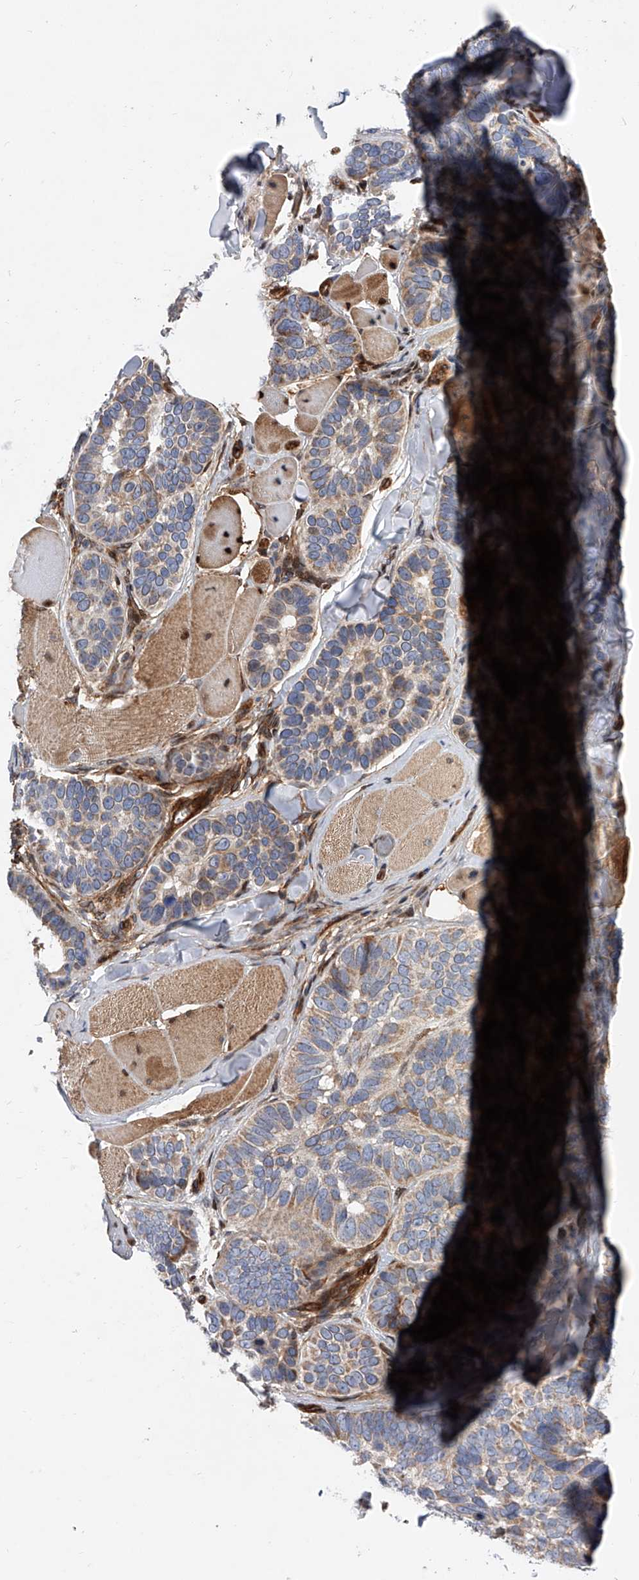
{"staining": {"intensity": "weak", "quantity": ">75%", "location": "cytoplasmic/membranous"}, "tissue": "skin cancer", "cell_type": "Tumor cells", "image_type": "cancer", "snomed": [{"axis": "morphology", "description": "Basal cell carcinoma"}, {"axis": "topography", "description": "Skin"}], "caption": "High-magnification brightfield microscopy of skin cancer (basal cell carcinoma) stained with DAB (3,3'-diaminobenzidine) (brown) and counterstained with hematoxylin (blue). tumor cells exhibit weak cytoplasmic/membranous staining is identified in about>75% of cells.", "gene": "PDSS2", "patient": {"sex": "male", "age": 62}}